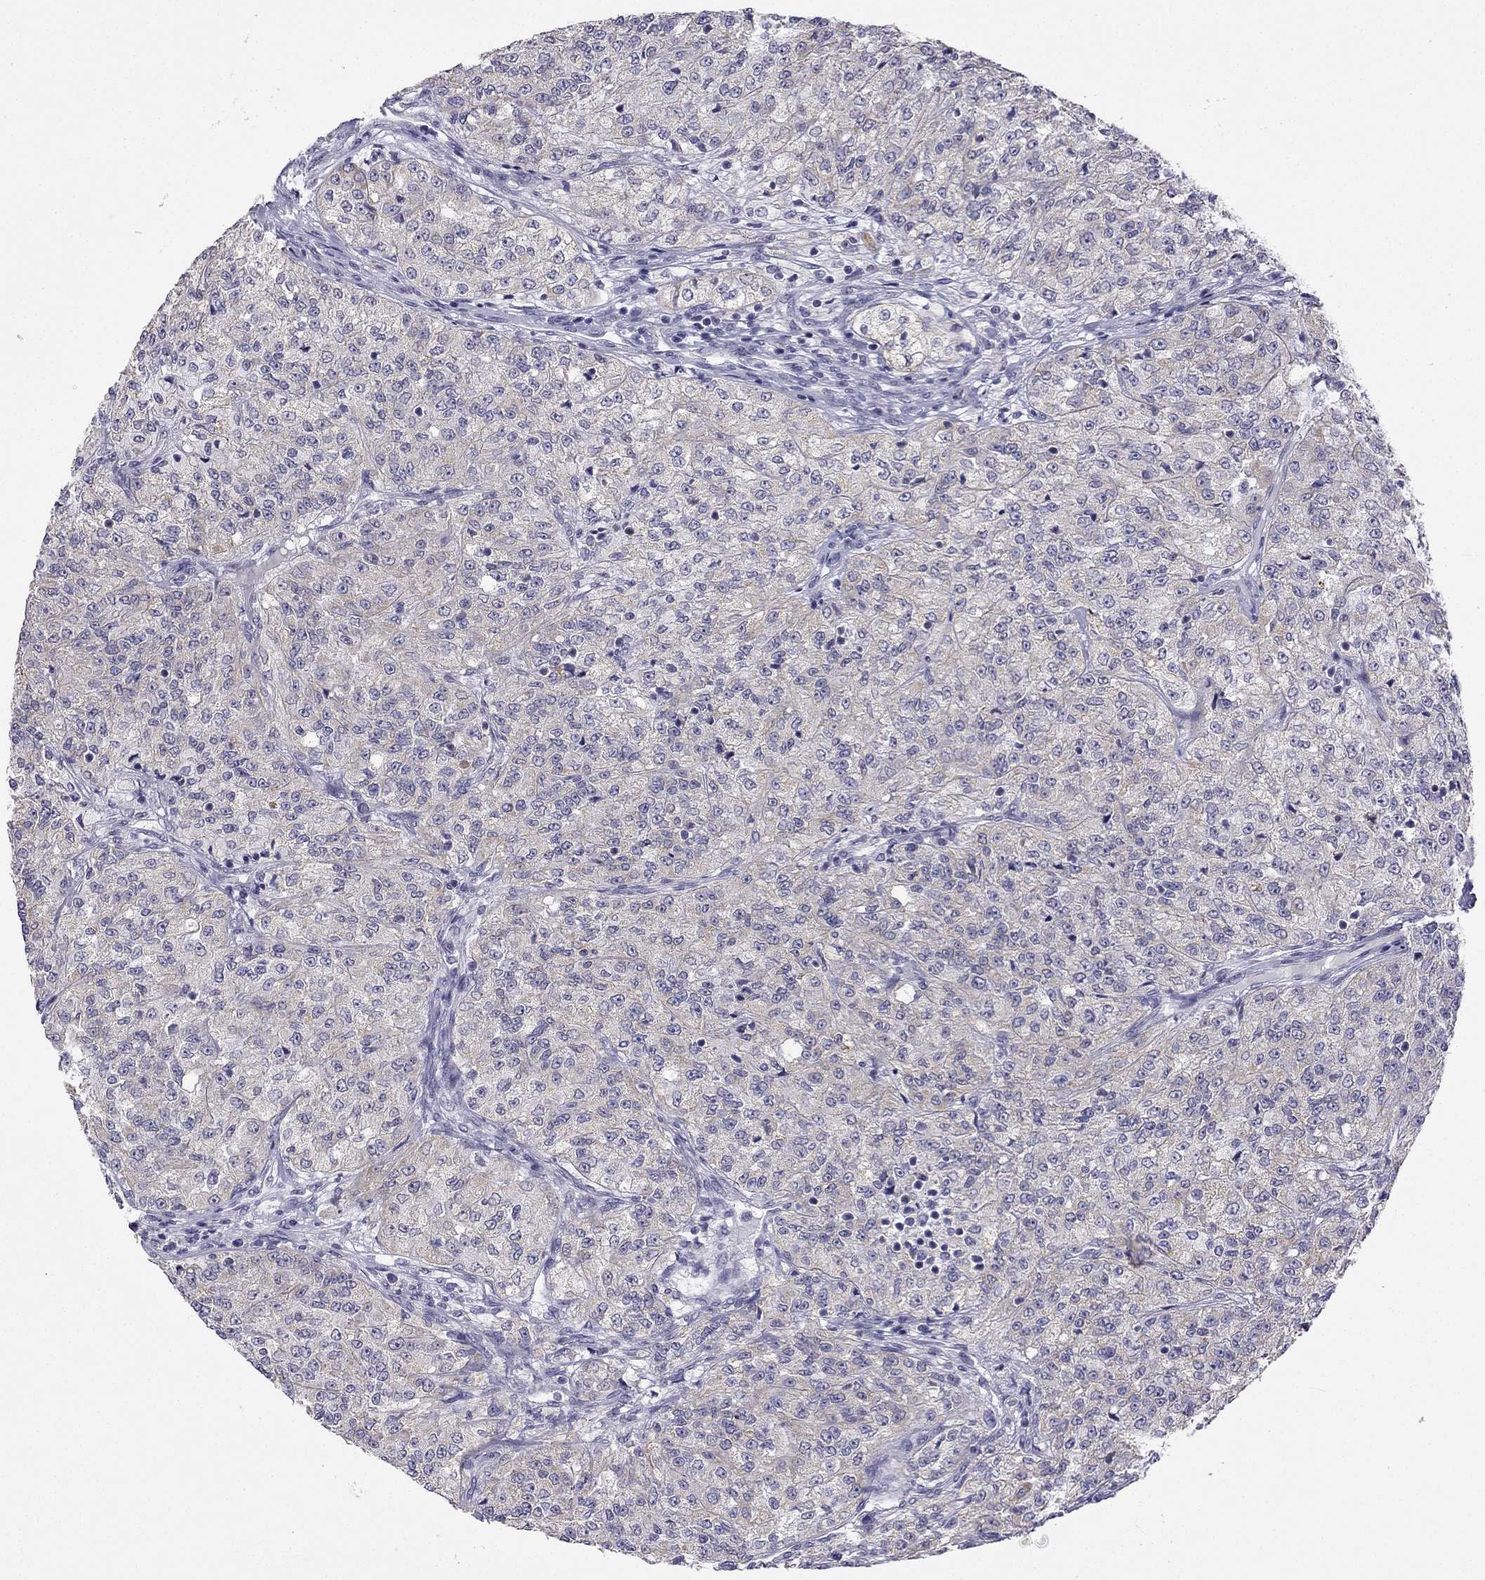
{"staining": {"intensity": "weak", "quantity": "<25%", "location": "cytoplasmic/membranous"}, "tissue": "renal cancer", "cell_type": "Tumor cells", "image_type": "cancer", "snomed": [{"axis": "morphology", "description": "Adenocarcinoma, NOS"}, {"axis": "topography", "description": "Kidney"}], "caption": "Photomicrograph shows no significant protein staining in tumor cells of adenocarcinoma (renal).", "gene": "C5orf49", "patient": {"sex": "female", "age": 63}}